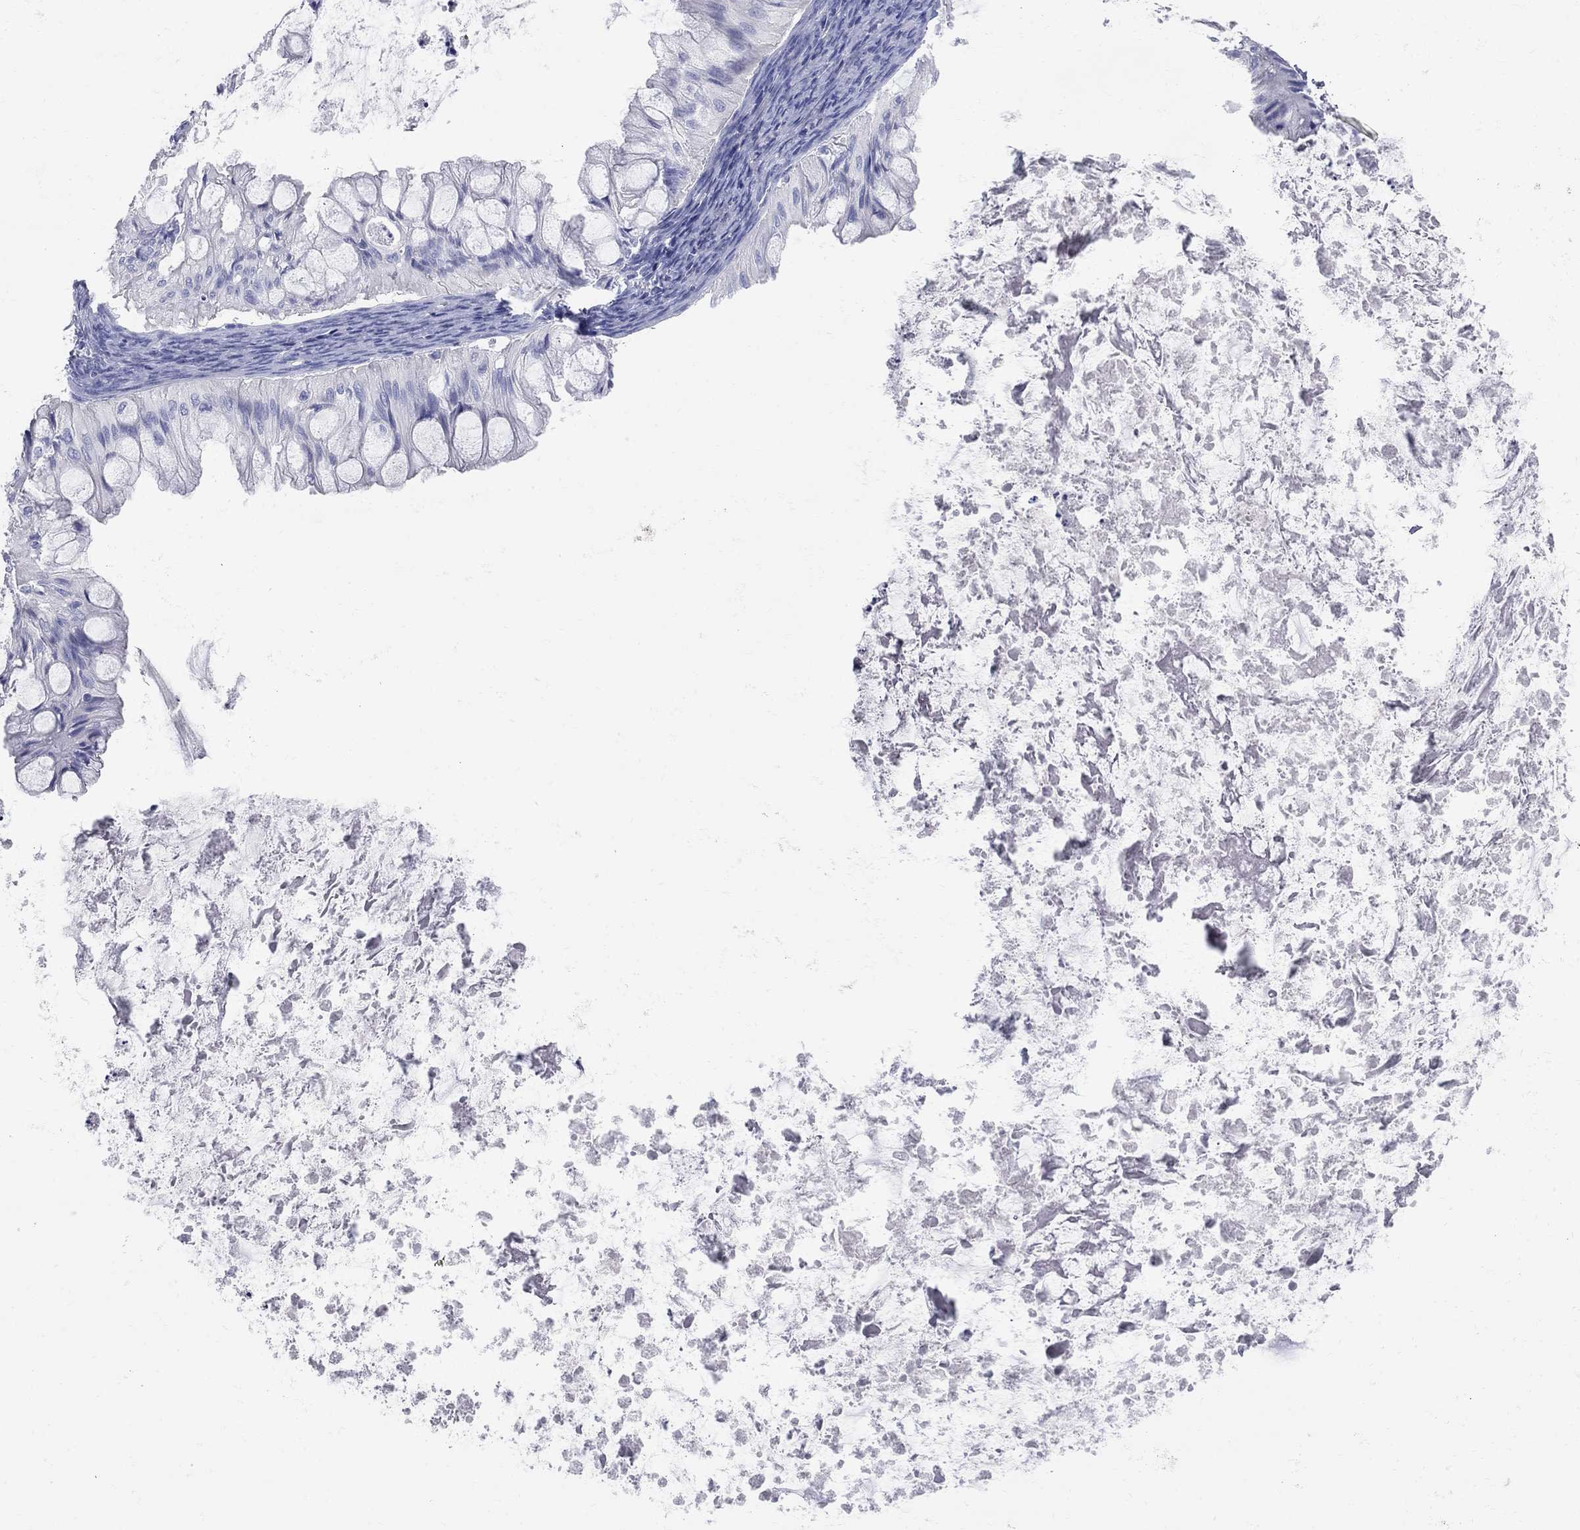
{"staining": {"intensity": "negative", "quantity": "none", "location": "none"}, "tissue": "ovarian cancer", "cell_type": "Tumor cells", "image_type": "cancer", "snomed": [{"axis": "morphology", "description": "Cystadenocarcinoma, mucinous, NOS"}, {"axis": "topography", "description": "Ovary"}], "caption": "An immunohistochemistry (IHC) micrograph of mucinous cystadenocarcinoma (ovarian) is shown. There is no staining in tumor cells of mucinous cystadenocarcinoma (ovarian).", "gene": "AOX1", "patient": {"sex": "female", "age": 57}}